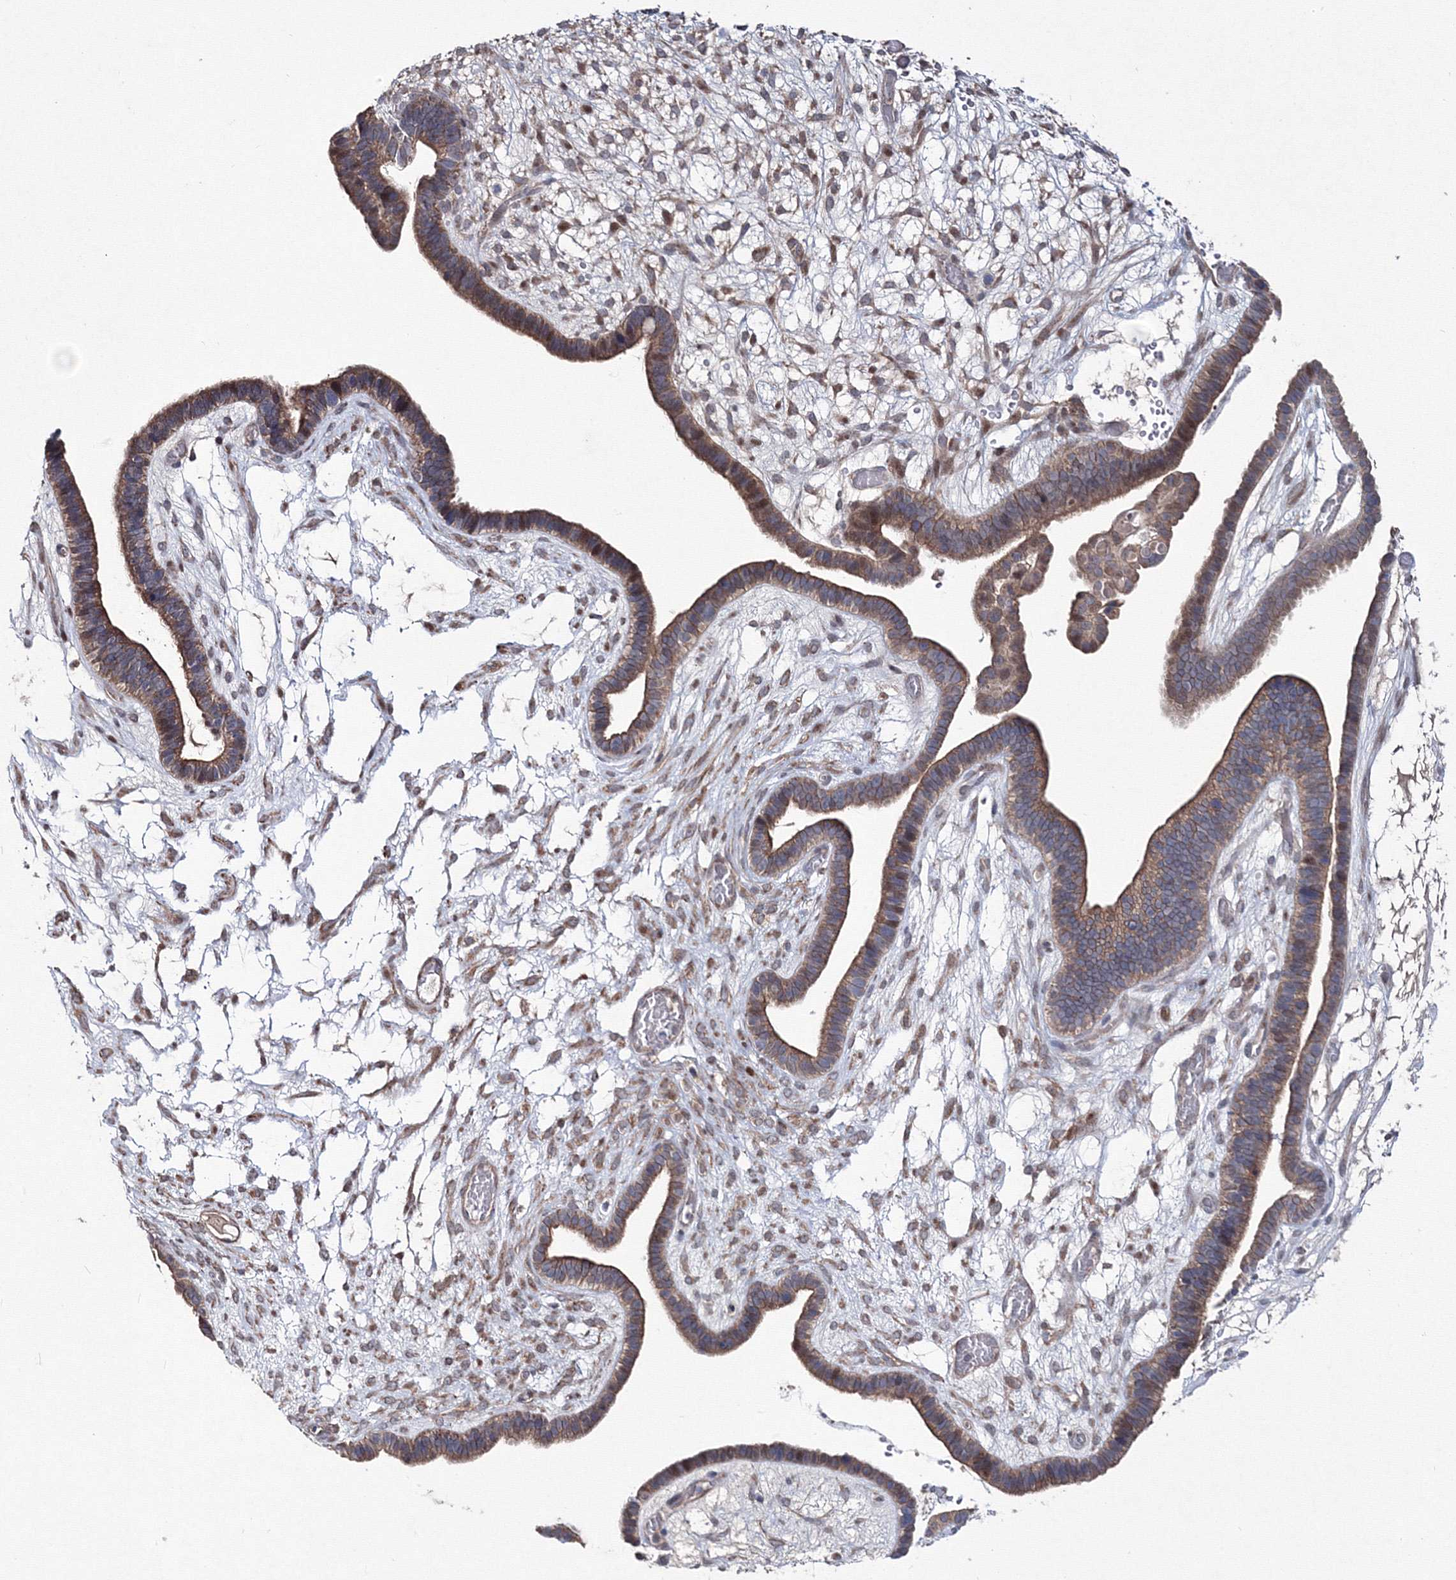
{"staining": {"intensity": "moderate", "quantity": ">75%", "location": "cytoplasmic/membranous"}, "tissue": "ovarian cancer", "cell_type": "Tumor cells", "image_type": "cancer", "snomed": [{"axis": "morphology", "description": "Cystadenocarcinoma, serous, NOS"}, {"axis": "topography", "description": "Ovary"}], "caption": "Immunohistochemical staining of ovarian serous cystadenocarcinoma demonstrates medium levels of moderate cytoplasmic/membranous protein staining in about >75% of tumor cells. Immunohistochemistry stains the protein in brown and the nuclei are stained blue.", "gene": "PPP2R2B", "patient": {"sex": "female", "age": 56}}